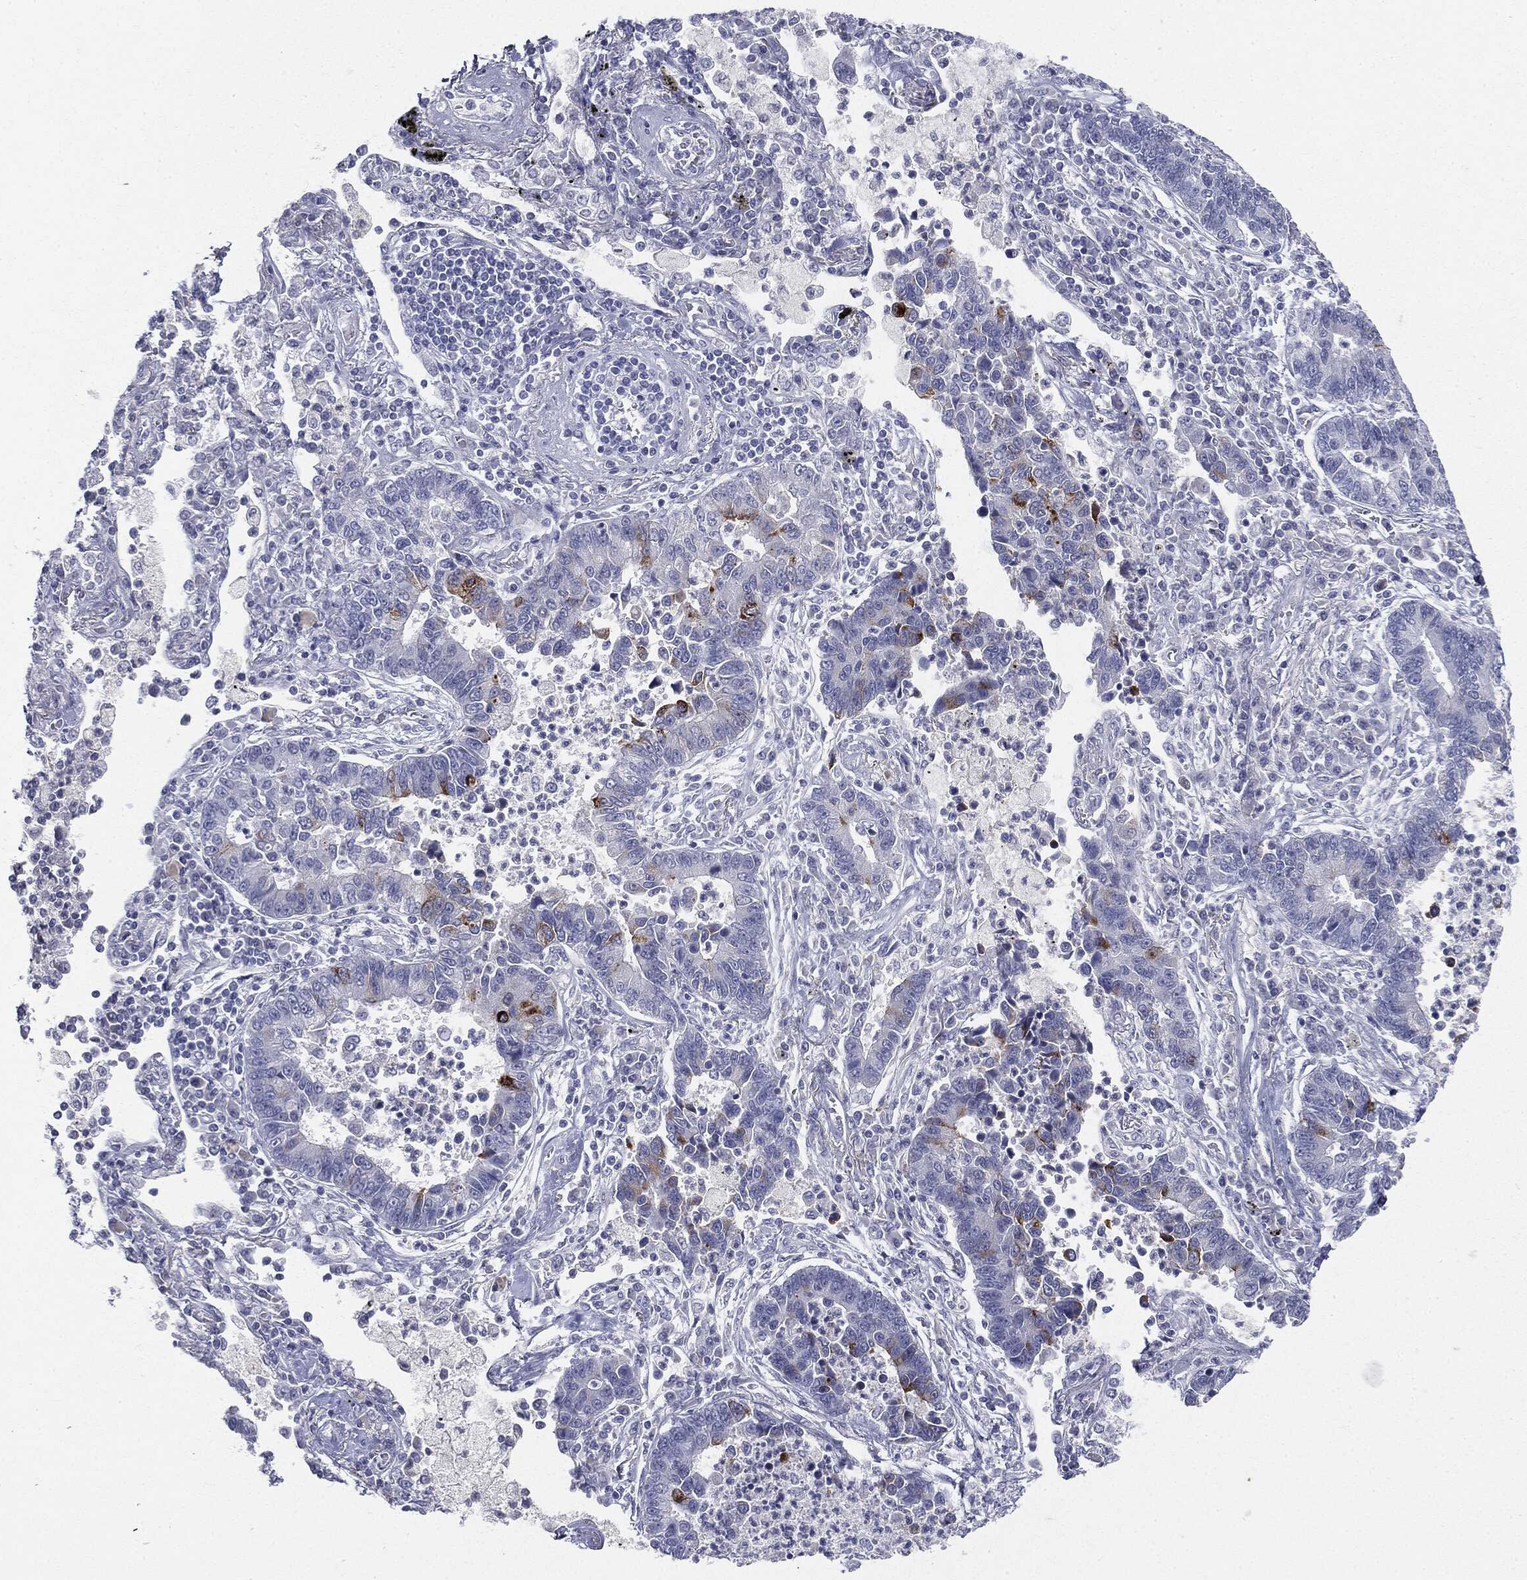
{"staining": {"intensity": "strong", "quantity": "<25%", "location": "cytoplasmic/membranous"}, "tissue": "lung cancer", "cell_type": "Tumor cells", "image_type": "cancer", "snomed": [{"axis": "morphology", "description": "Adenocarcinoma, NOS"}, {"axis": "topography", "description": "Lung"}], "caption": "A high-resolution image shows IHC staining of lung adenocarcinoma, which displays strong cytoplasmic/membranous staining in approximately <25% of tumor cells.", "gene": "CGB1", "patient": {"sex": "female", "age": 57}}